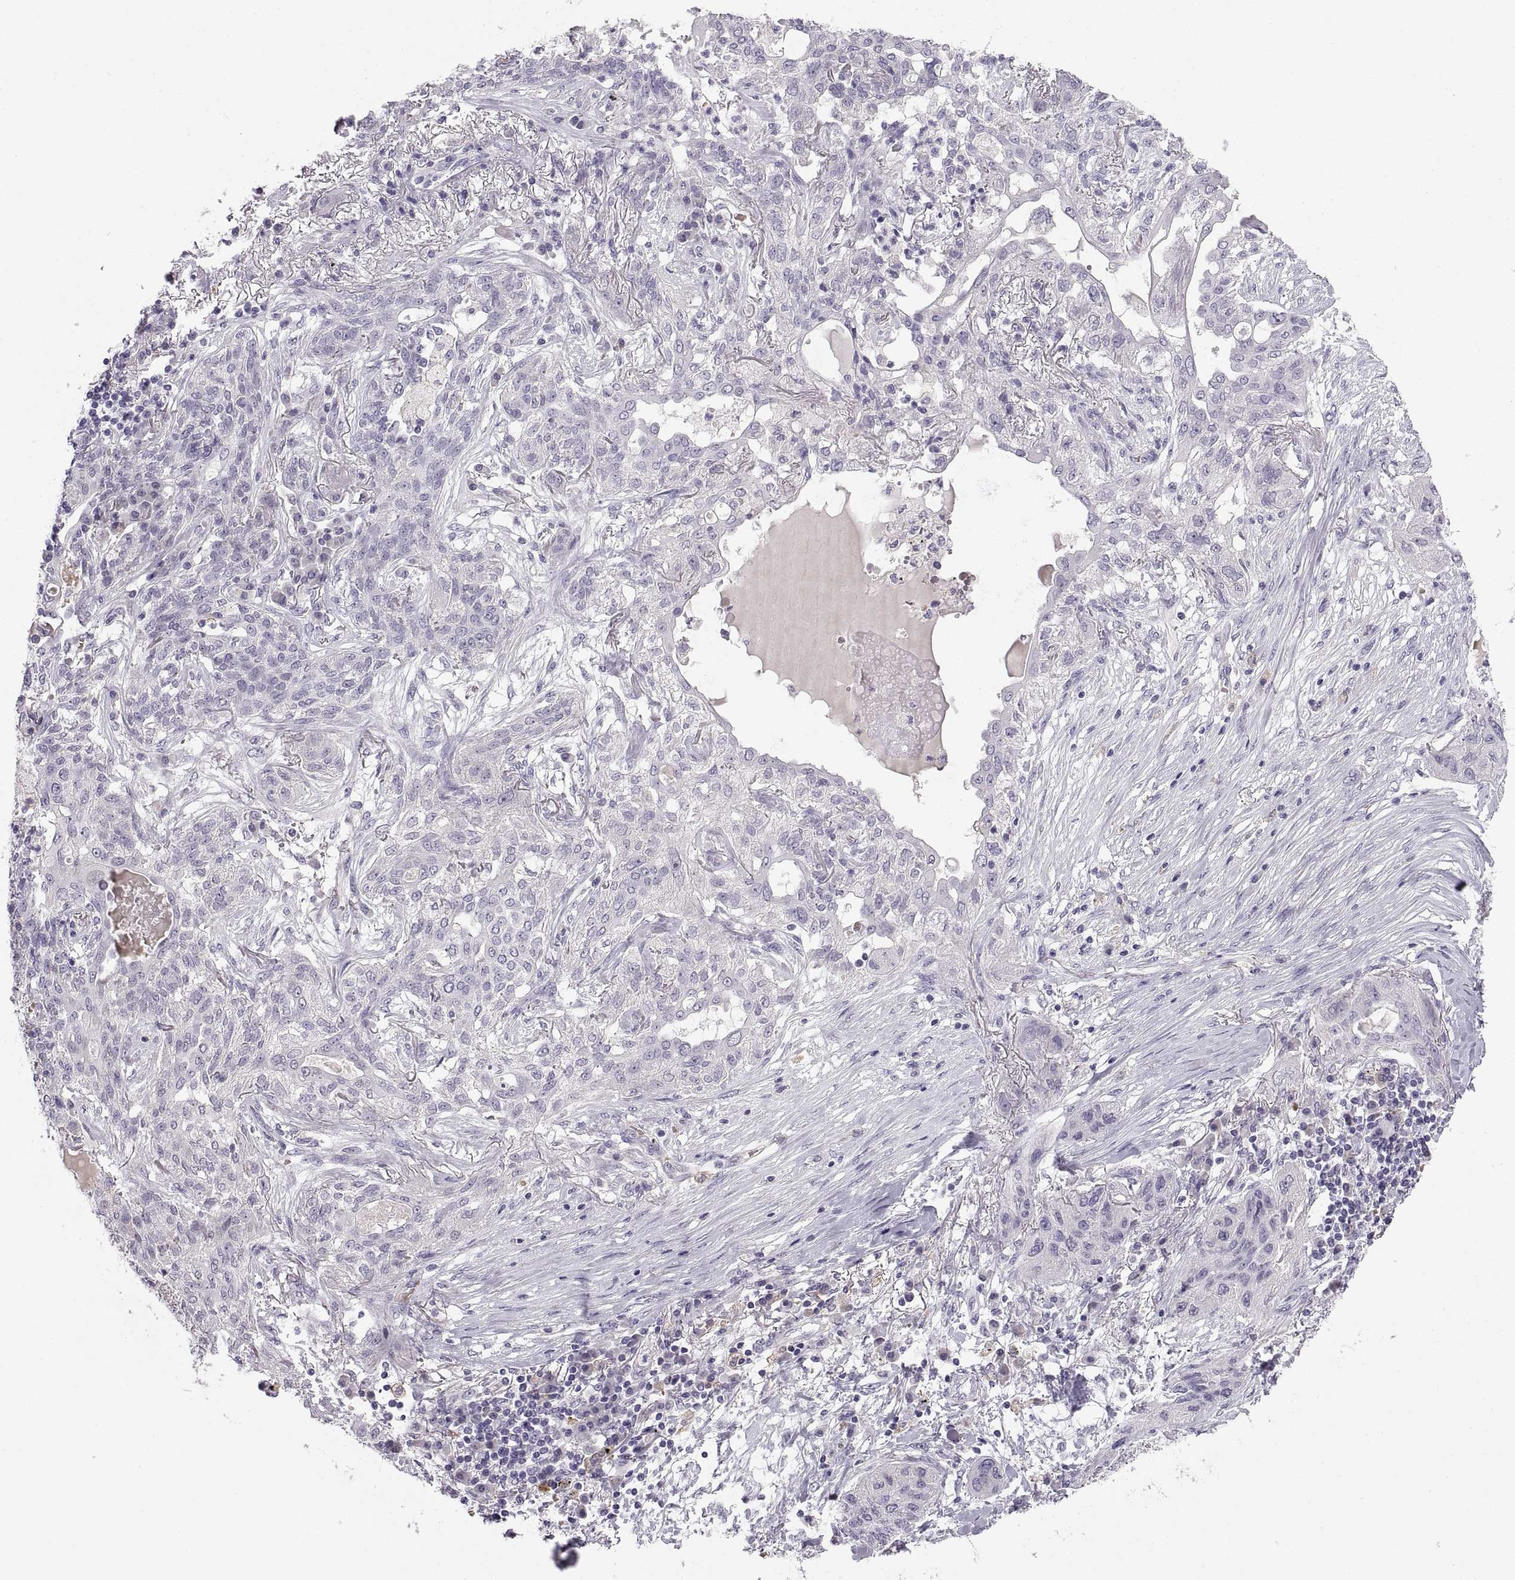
{"staining": {"intensity": "negative", "quantity": "none", "location": "none"}, "tissue": "lung cancer", "cell_type": "Tumor cells", "image_type": "cancer", "snomed": [{"axis": "morphology", "description": "Squamous cell carcinoma, NOS"}, {"axis": "topography", "description": "Lung"}], "caption": "The image exhibits no significant positivity in tumor cells of lung squamous cell carcinoma. (Brightfield microscopy of DAB (3,3'-diaminobenzidine) immunohistochemistry (IHC) at high magnification).", "gene": "MEIOC", "patient": {"sex": "female", "age": 70}}